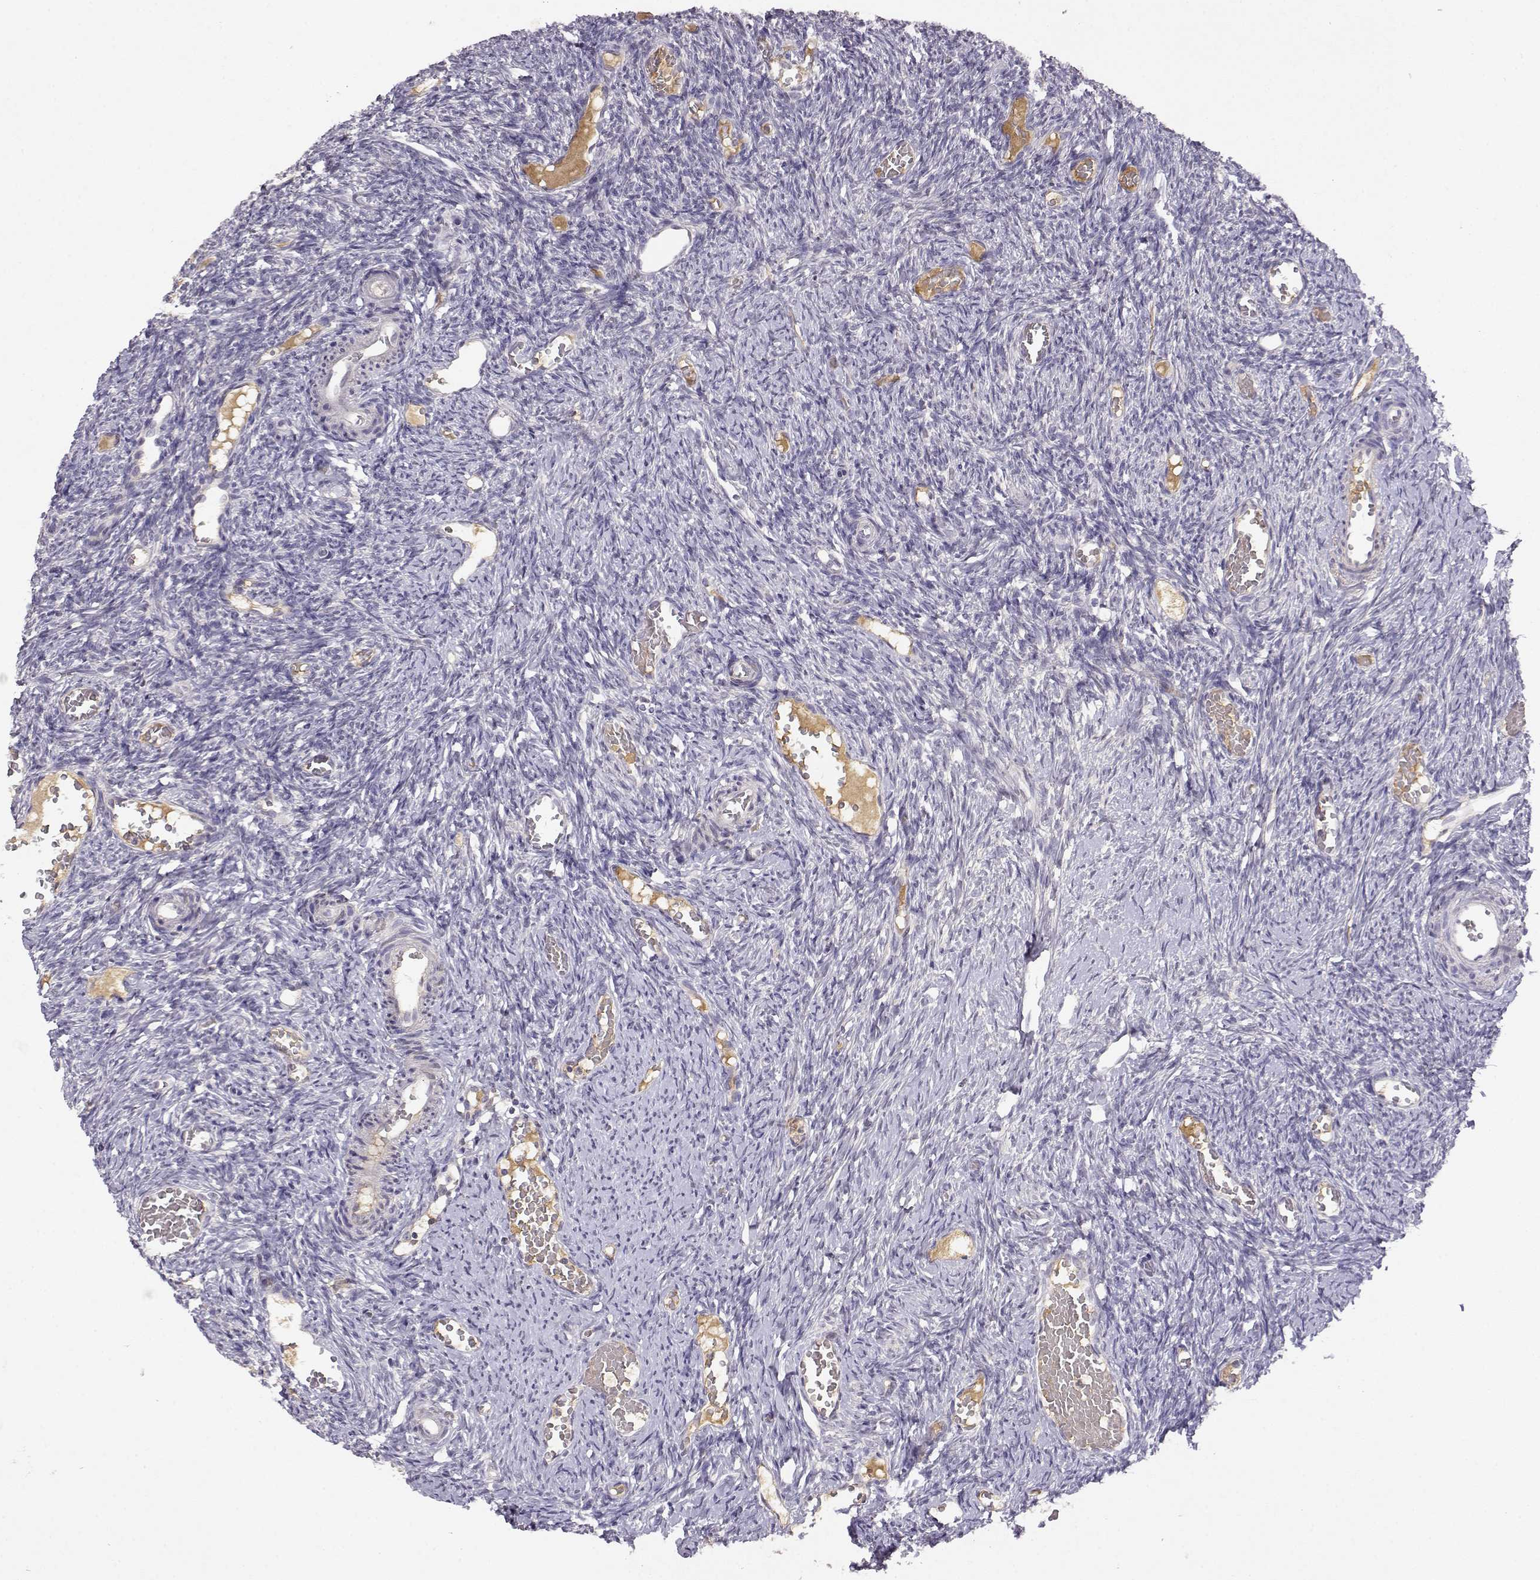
{"staining": {"intensity": "negative", "quantity": "none", "location": "none"}, "tissue": "ovary", "cell_type": "Ovarian stroma cells", "image_type": "normal", "snomed": [{"axis": "morphology", "description": "Normal tissue, NOS"}, {"axis": "topography", "description": "Ovary"}], "caption": "This is a histopathology image of IHC staining of unremarkable ovary, which shows no positivity in ovarian stroma cells. (Immunohistochemistry (ihc), brightfield microscopy, high magnification).", "gene": "TACR1", "patient": {"sex": "female", "age": 39}}